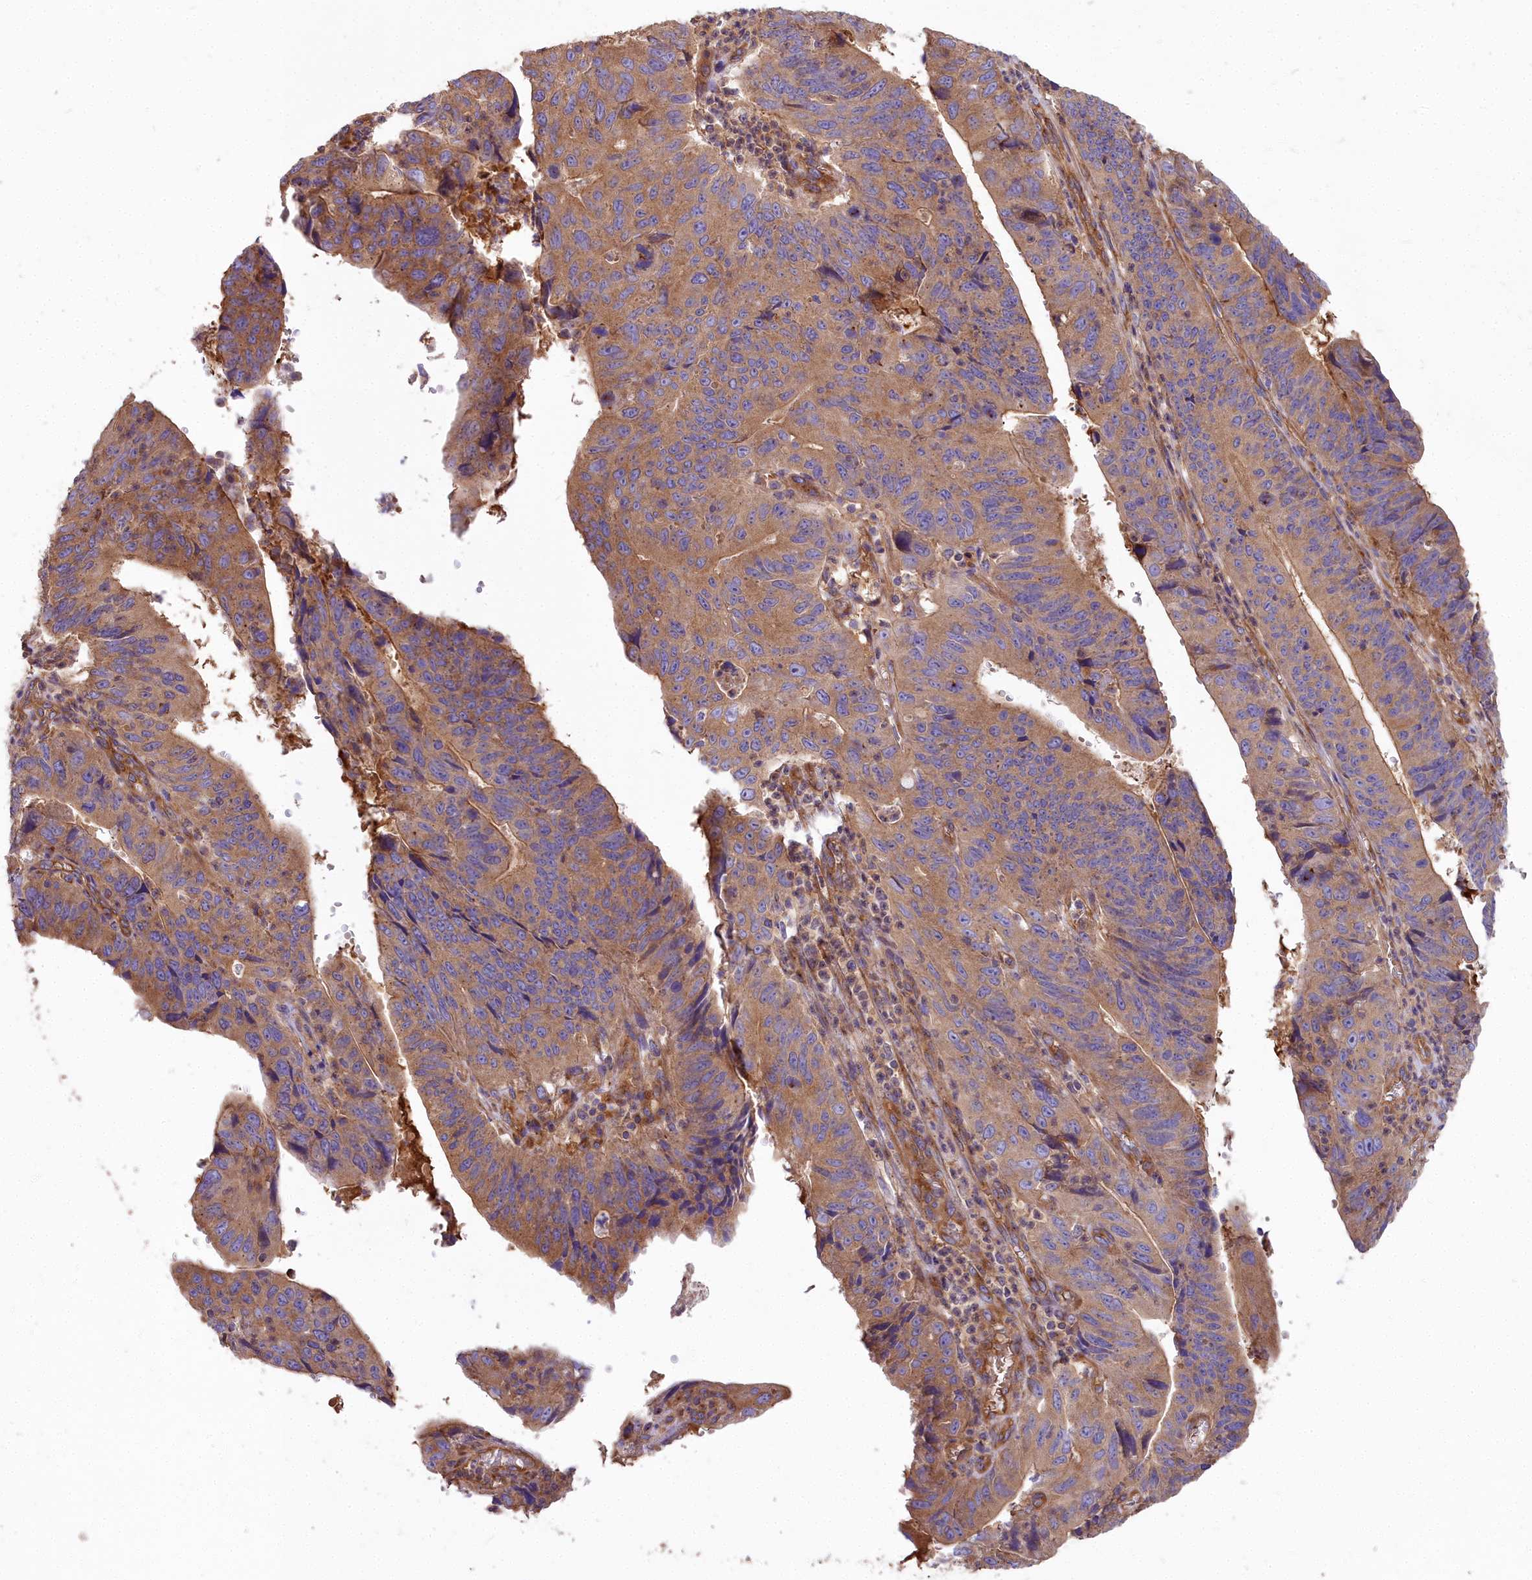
{"staining": {"intensity": "moderate", "quantity": ">75%", "location": "cytoplasmic/membranous"}, "tissue": "stomach cancer", "cell_type": "Tumor cells", "image_type": "cancer", "snomed": [{"axis": "morphology", "description": "Adenocarcinoma, NOS"}, {"axis": "topography", "description": "Stomach"}], "caption": "Immunohistochemical staining of stomach cancer displays medium levels of moderate cytoplasmic/membranous protein staining in about >75% of tumor cells.", "gene": "DCTN3", "patient": {"sex": "male", "age": 59}}